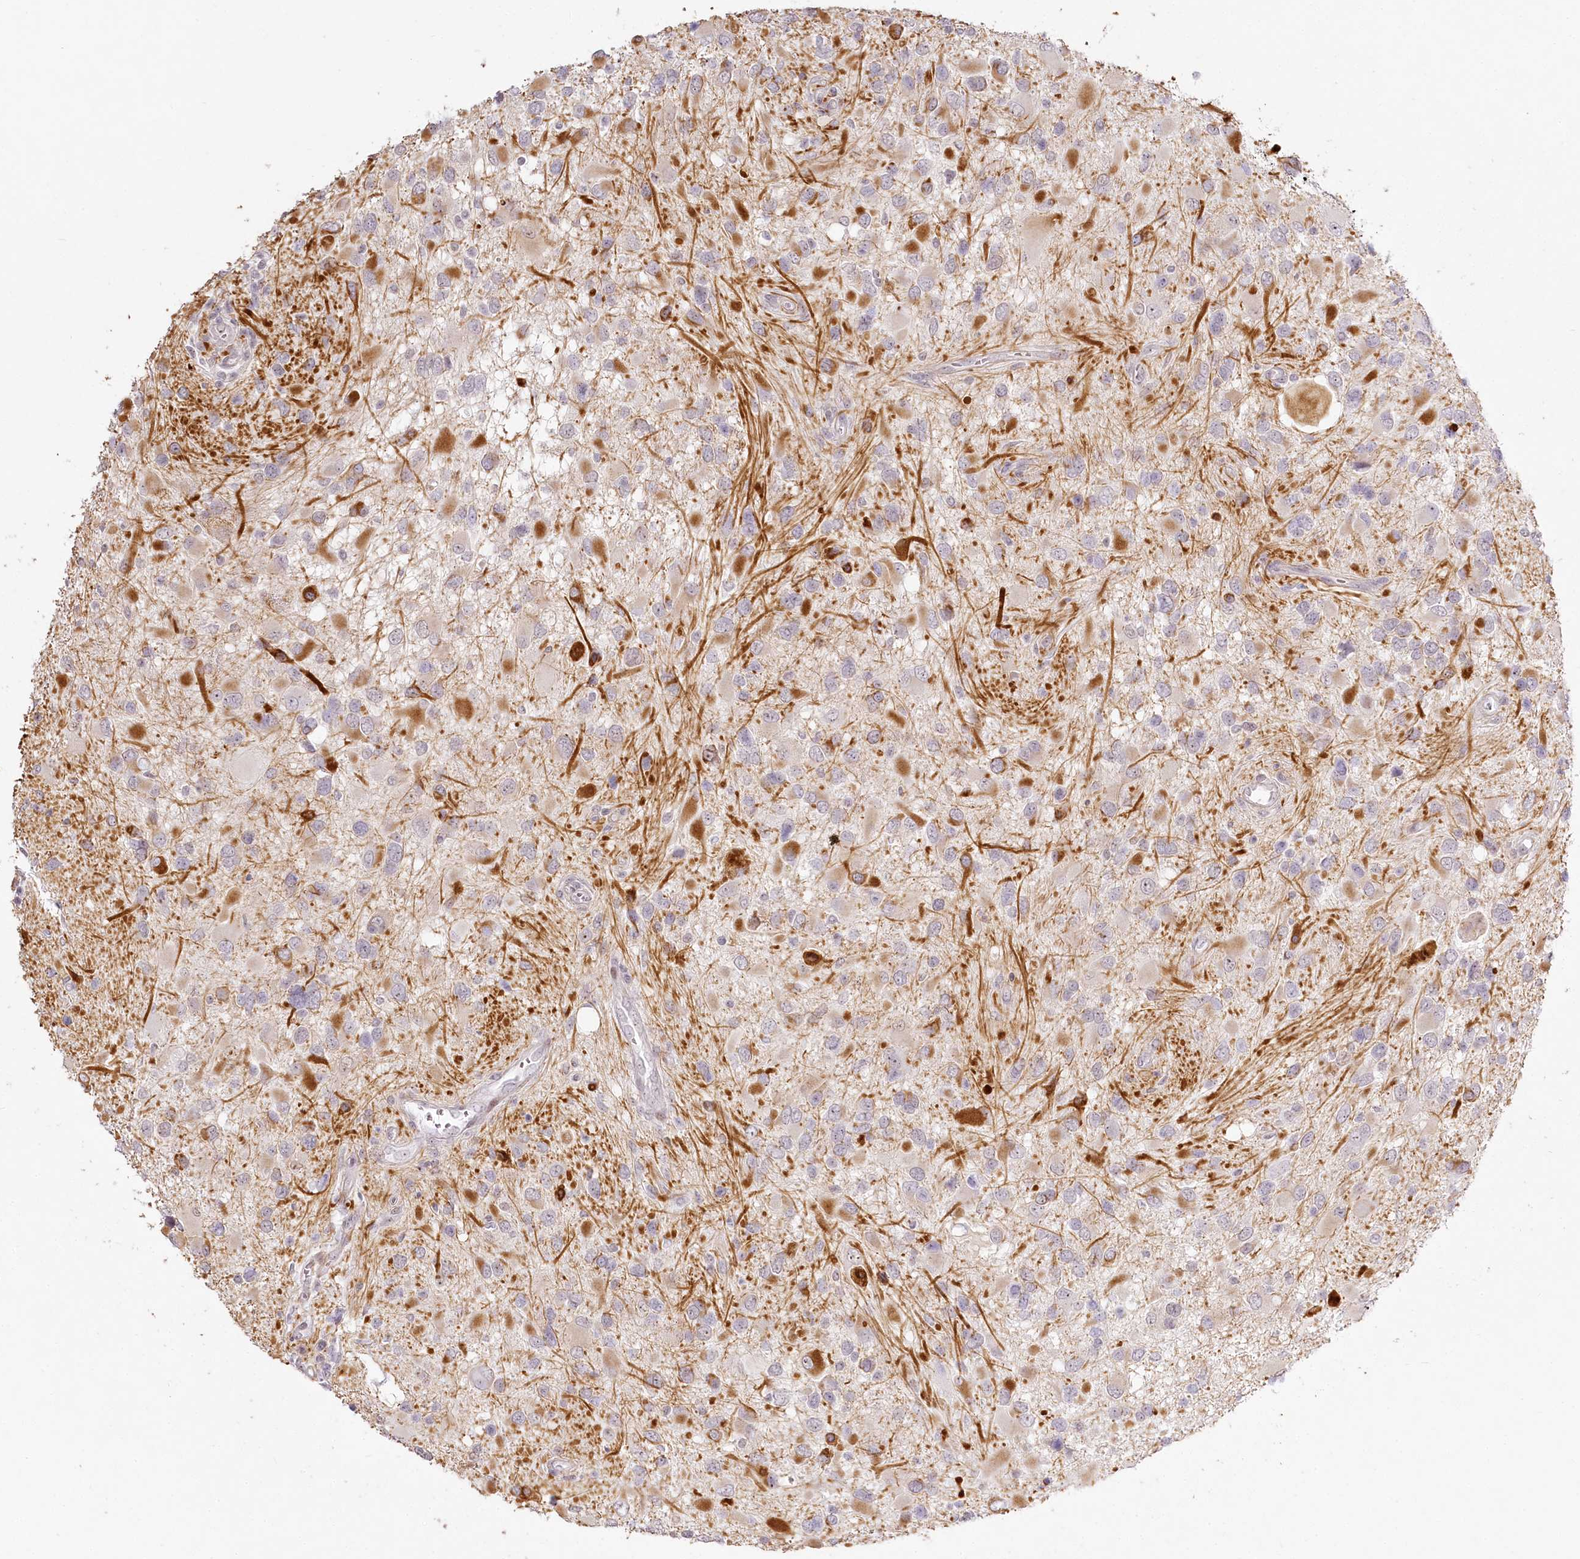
{"staining": {"intensity": "moderate", "quantity": "<25%", "location": "cytoplasmic/membranous"}, "tissue": "glioma", "cell_type": "Tumor cells", "image_type": "cancer", "snomed": [{"axis": "morphology", "description": "Glioma, malignant, High grade"}, {"axis": "topography", "description": "Brain"}], "caption": "Glioma stained with a brown dye demonstrates moderate cytoplasmic/membranous positive expression in about <25% of tumor cells.", "gene": "EXOSC7", "patient": {"sex": "male", "age": 53}}